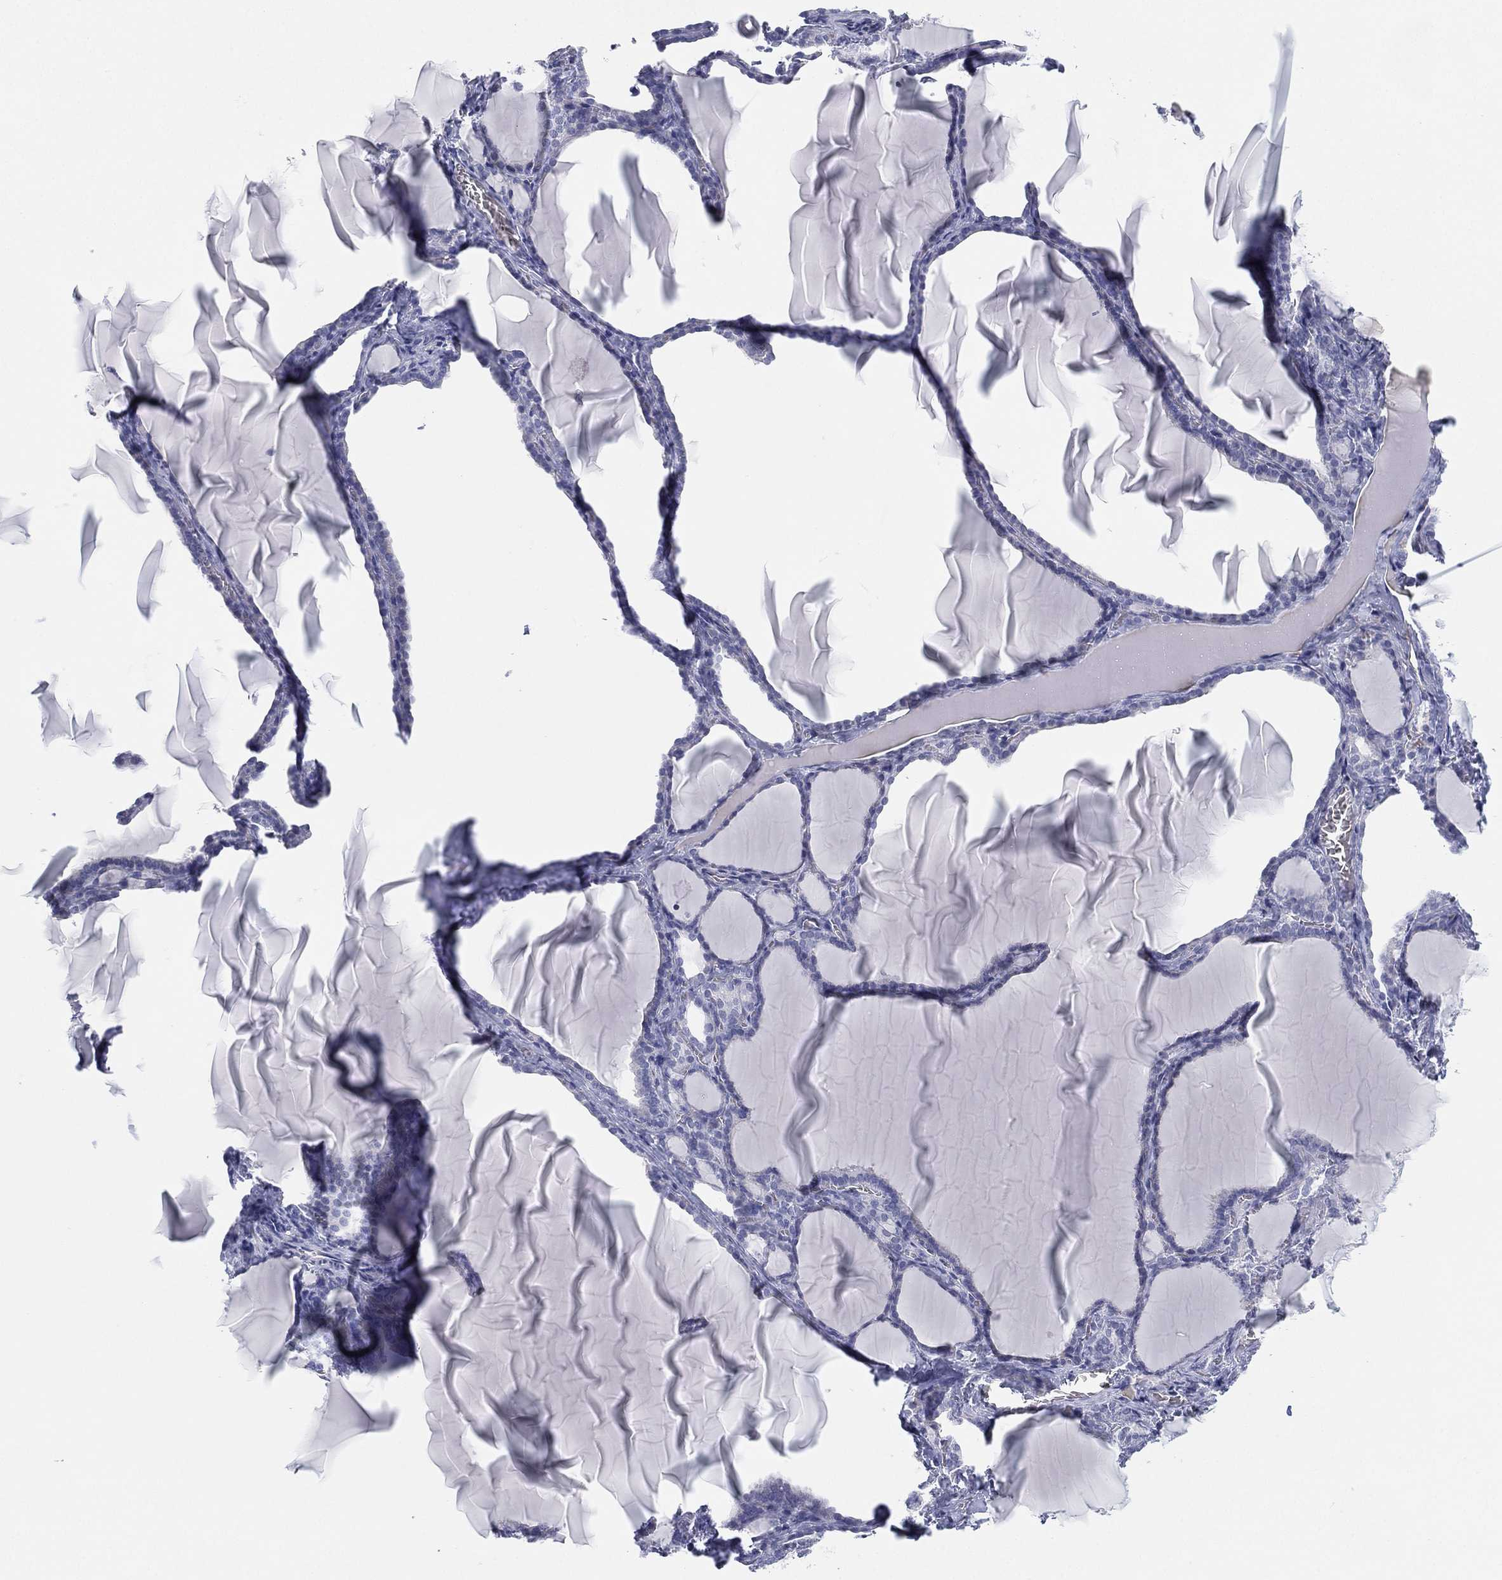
{"staining": {"intensity": "negative", "quantity": "none", "location": "none"}, "tissue": "thyroid gland", "cell_type": "Glandular cells", "image_type": "normal", "snomed": [{"axis": "morphology", "description": "Normal tissue, NOS"}, {"axis": "morphology", "description": "Hyperplasia, NOS"}, {"axis": "topography", "description": "Thyroid gland"}], "caption": "A high-resolution photomicrograph shows immunohistochemistry staining of unremarkable thyroid gland, which reveals no significant staining in glandular cells. (DAB immunohistochemistry, high magnification).", "gene": "MLF1", "patient": {"sex": "female", "age": 27}}